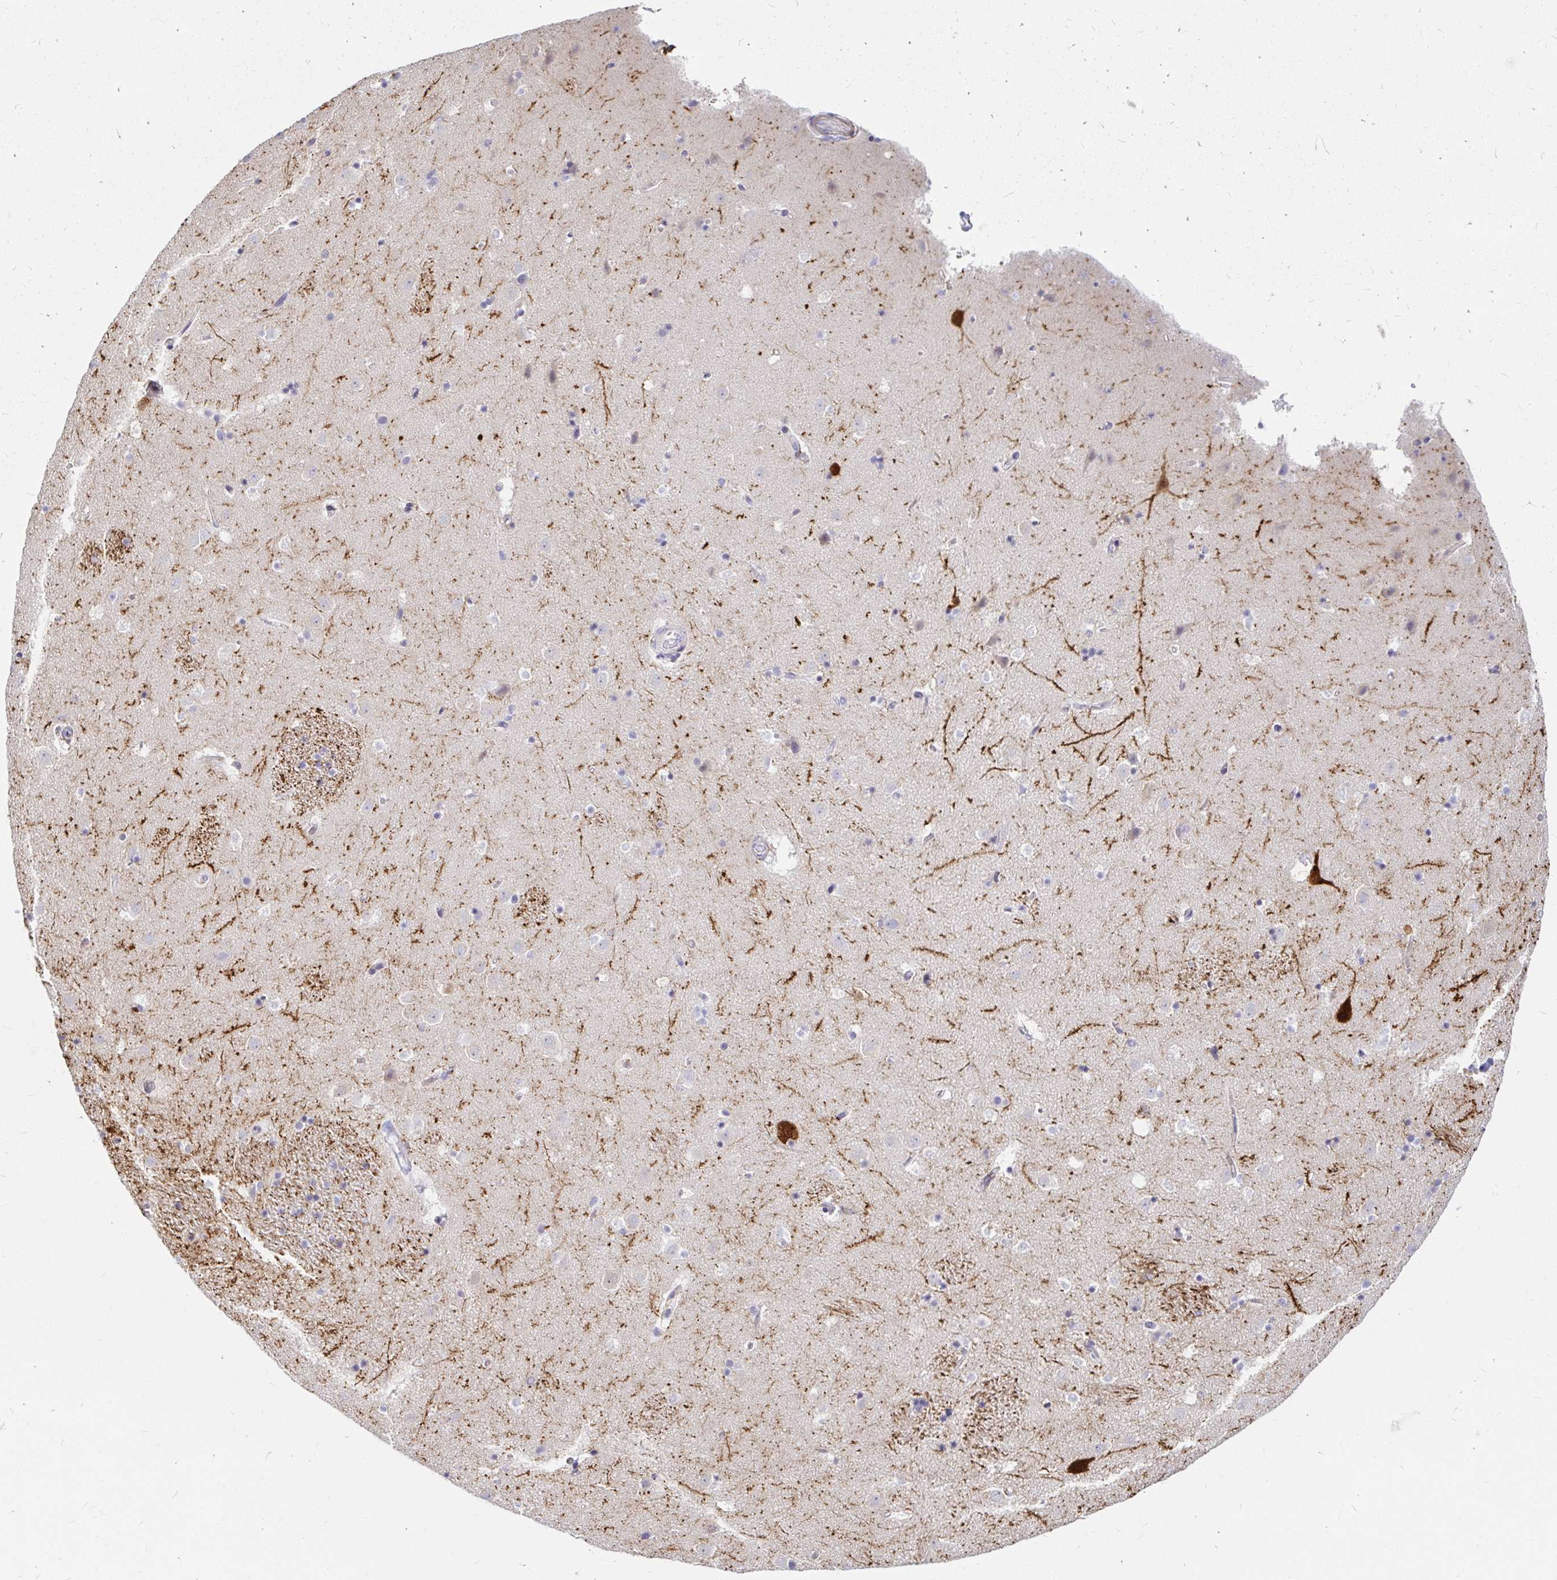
{"staining": {"intensity": "negative", "quantity": "none", "location": "none"}, "tissue": "caudate", "cell_type": "Glial cells", "image_type": "normal", "snomed": [{"axis": "morphology", "description": "Normal tissue, NOS"}, {"axis": "topography", "description": "Lateral ventricle wall"}], "caption": "This image is of benign caudate stained with immunohistochemistry to label a protein in brown with the nuclei are counter-stained blue. There is no expression in glial cells.", "gene": "PPP1R1B", "patient": {"sex": "male", "age": 37}}